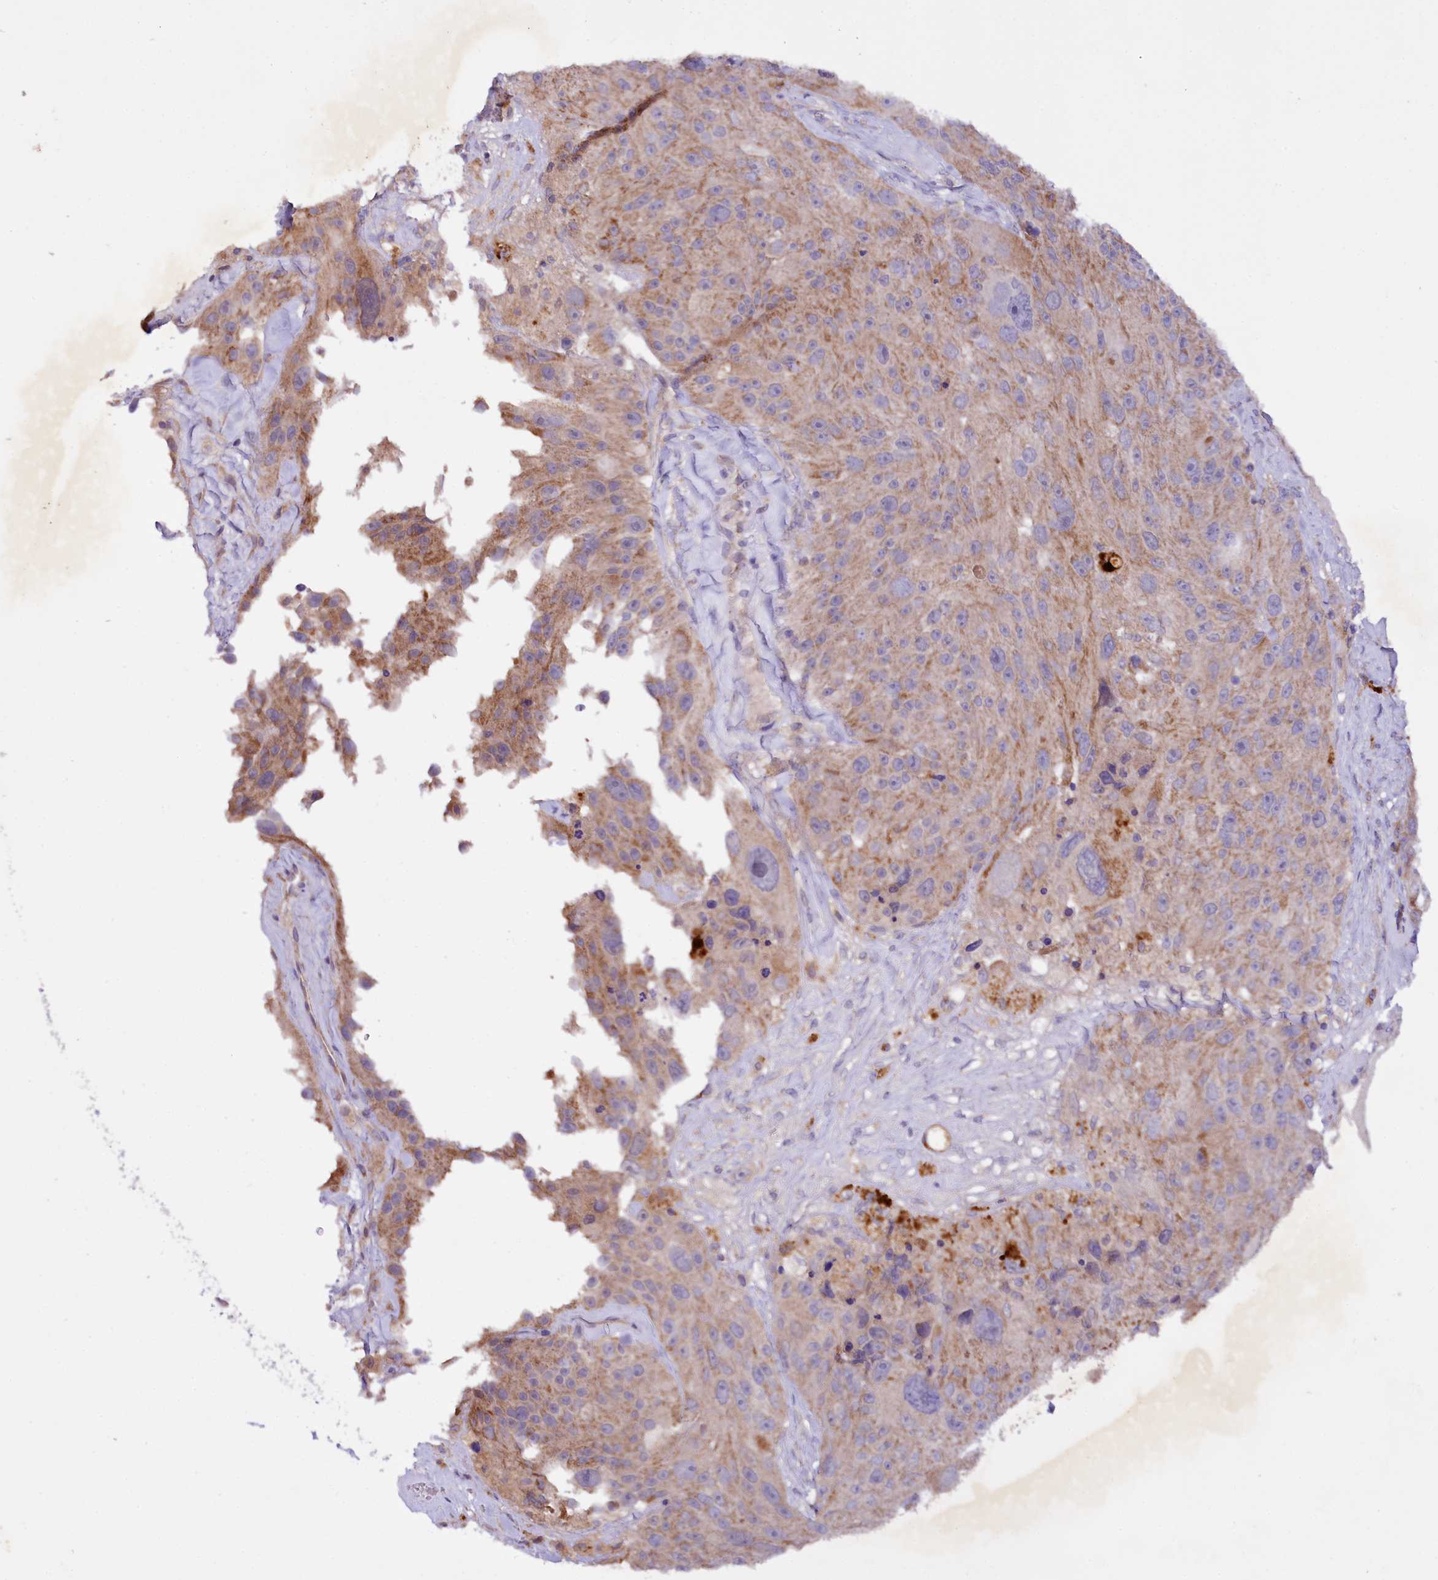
{"staining": {"intensity": "moderate", "quantity": "<25%", "location": "cytoplasmic/membranous"}, "tissue": "melanoma", "cell_type": "Tumor cells", "image_type": "cancer", "snomed": [{"axis": "morphology", "description": "Malignant melanoma, Metastatic site"}, {"axis": "topography", "description": "Lymph node"}], "caption": "Tumor cells exhibit moderate cytoplasmic/membranous positivity in about <25% of cells in melanoma. The protein of interest is shown in brown color, while the nuclei are stained blue.", "gene": "ZNF45", "patient": {"sex": "male", "age": 62}}